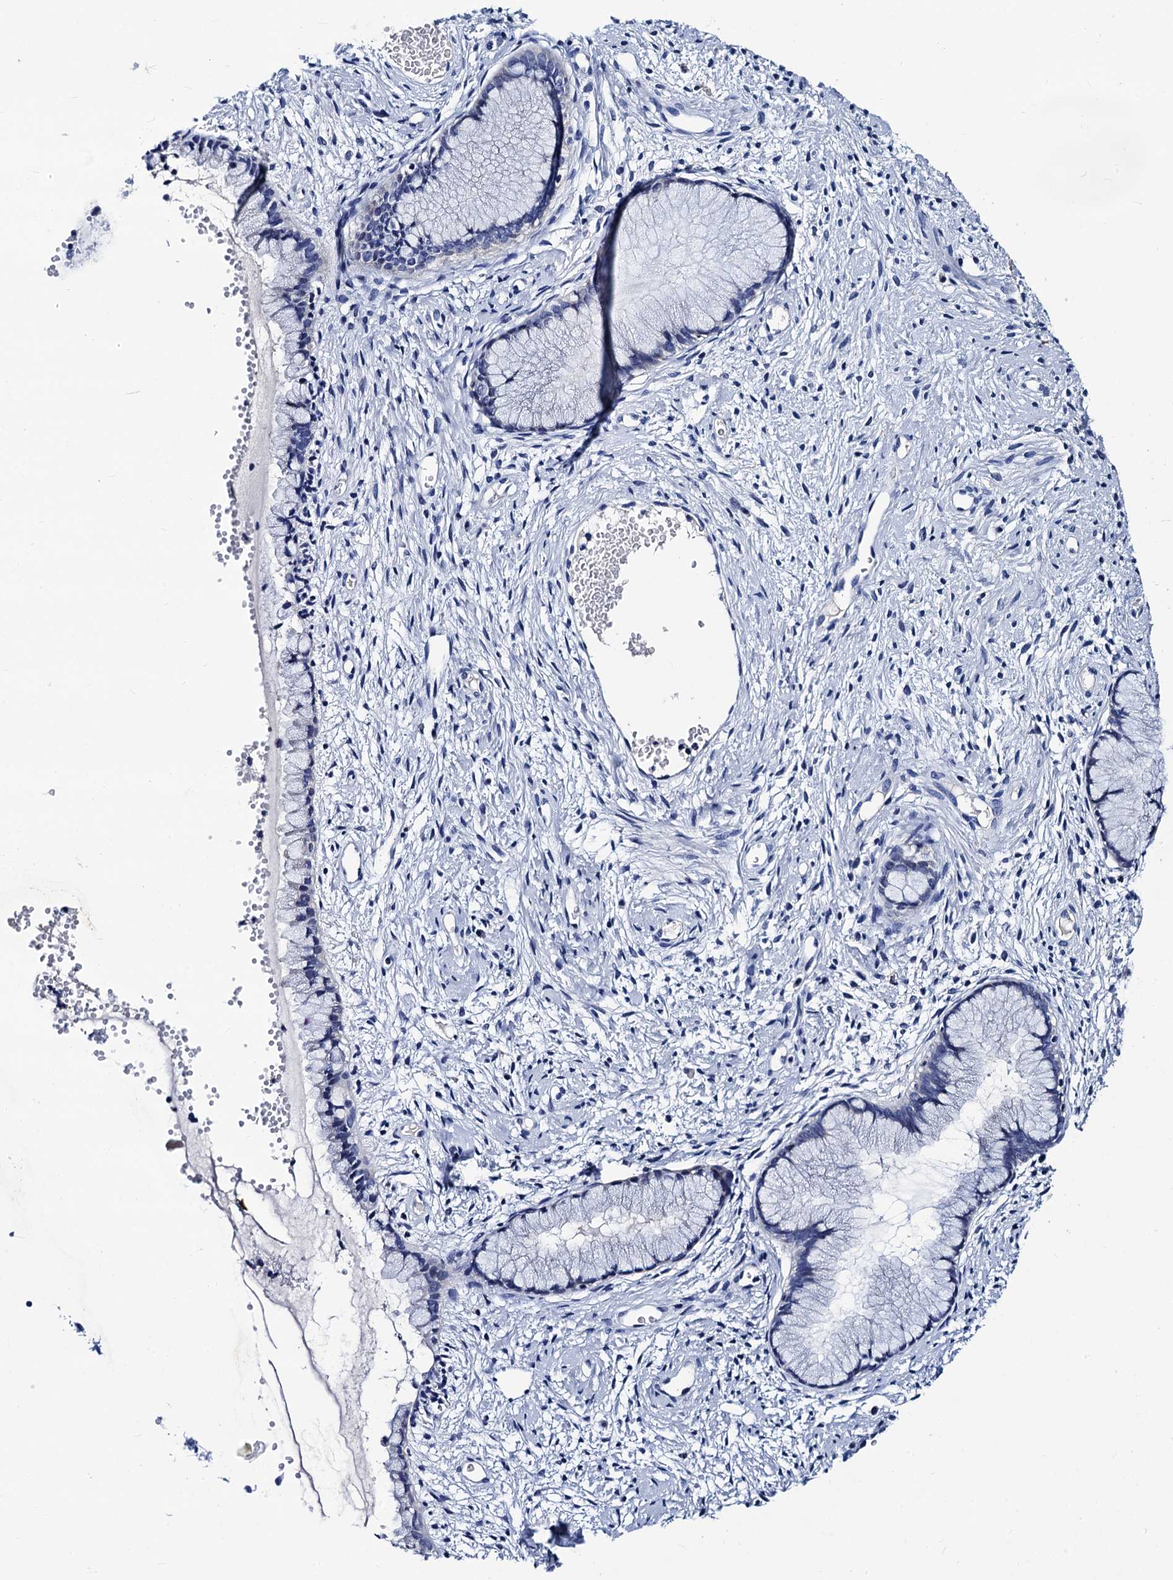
{"staining": {"intensity": "negative", "quantity": "none", "location": "none"}, "tissue": "cervix", "cell_type": "Glandular cells", "image_type": "normal", "snomed": [{"axis": "morphology", "description": "Normal tissue, NOS"}, {"axis": "topography", "description": "Cervix"}], "caption": "The histopathology image demonstrates no significant positivity in glandular cells of cervix. Nuclei are stained in blue.", "gene": "LRRC30", "patient": {"sex": "female", "age": 42}}